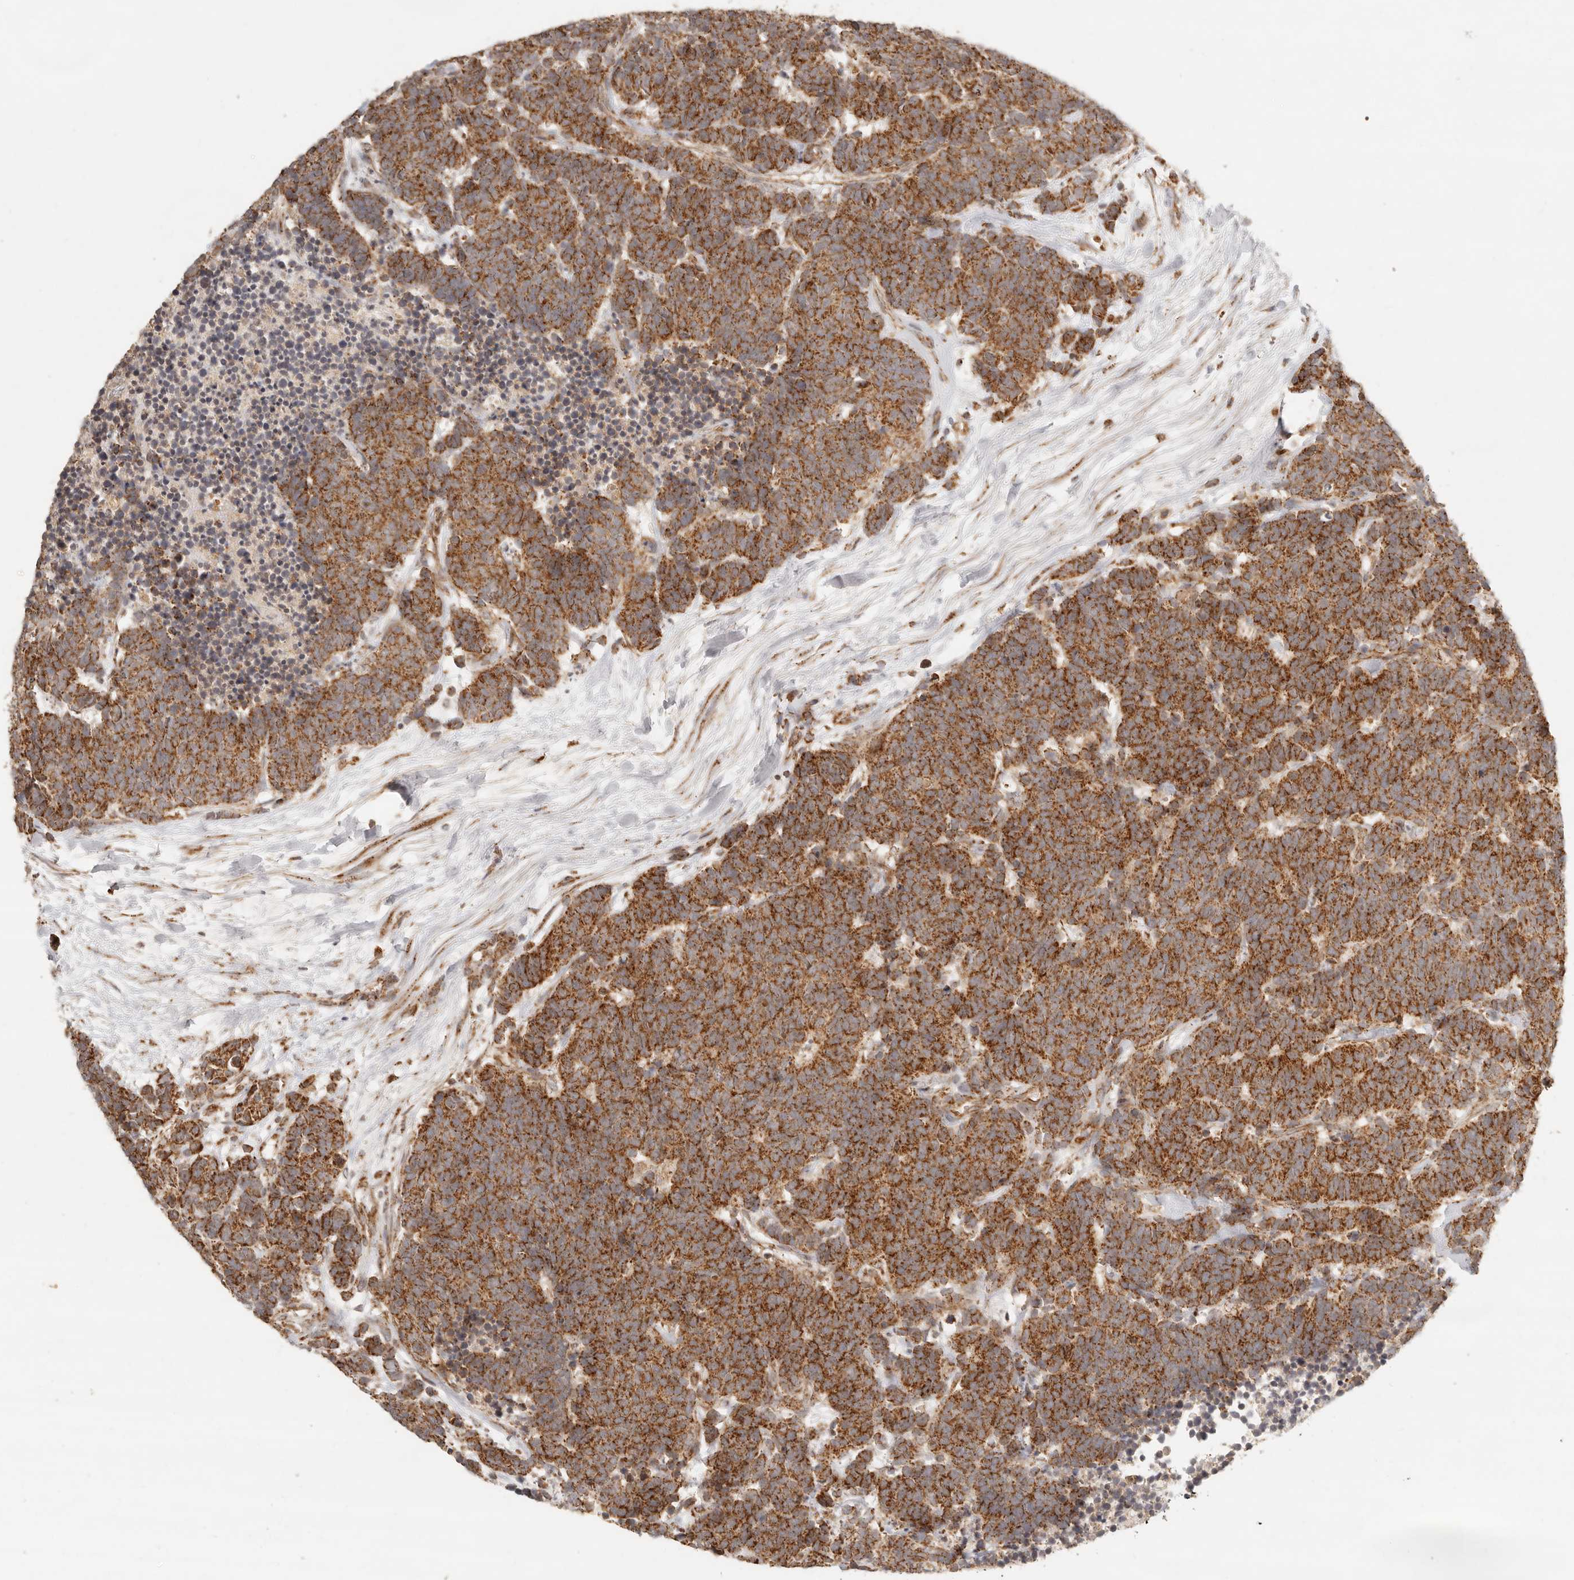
{"staining": {"intensity": "strong", "quantity": ">75%", "location": "cytoplasmic/membranous"}, "tissue": "carcinoid", "cell_type": "Tumor cells", "image_type": "cancer", "snomed": [{"axis": "morphology", "description": "Carcinoma, NOS"}, {"axis": "morphology", "description": "Carcinoid, malignant, NOS"}, {"axis": "topography", "description": "Urinary bladder"}], "caption": "A histopathology image of carcinoid stained for a protein shows strong cytoplasmic/membranous brown staining in tumor cells. Immunohistochemistry (ihc) stains the protein in brown and the nuclei are stained blue.", "gene": "MRPL55", "patient": {"sex": "male", "age": 57}}